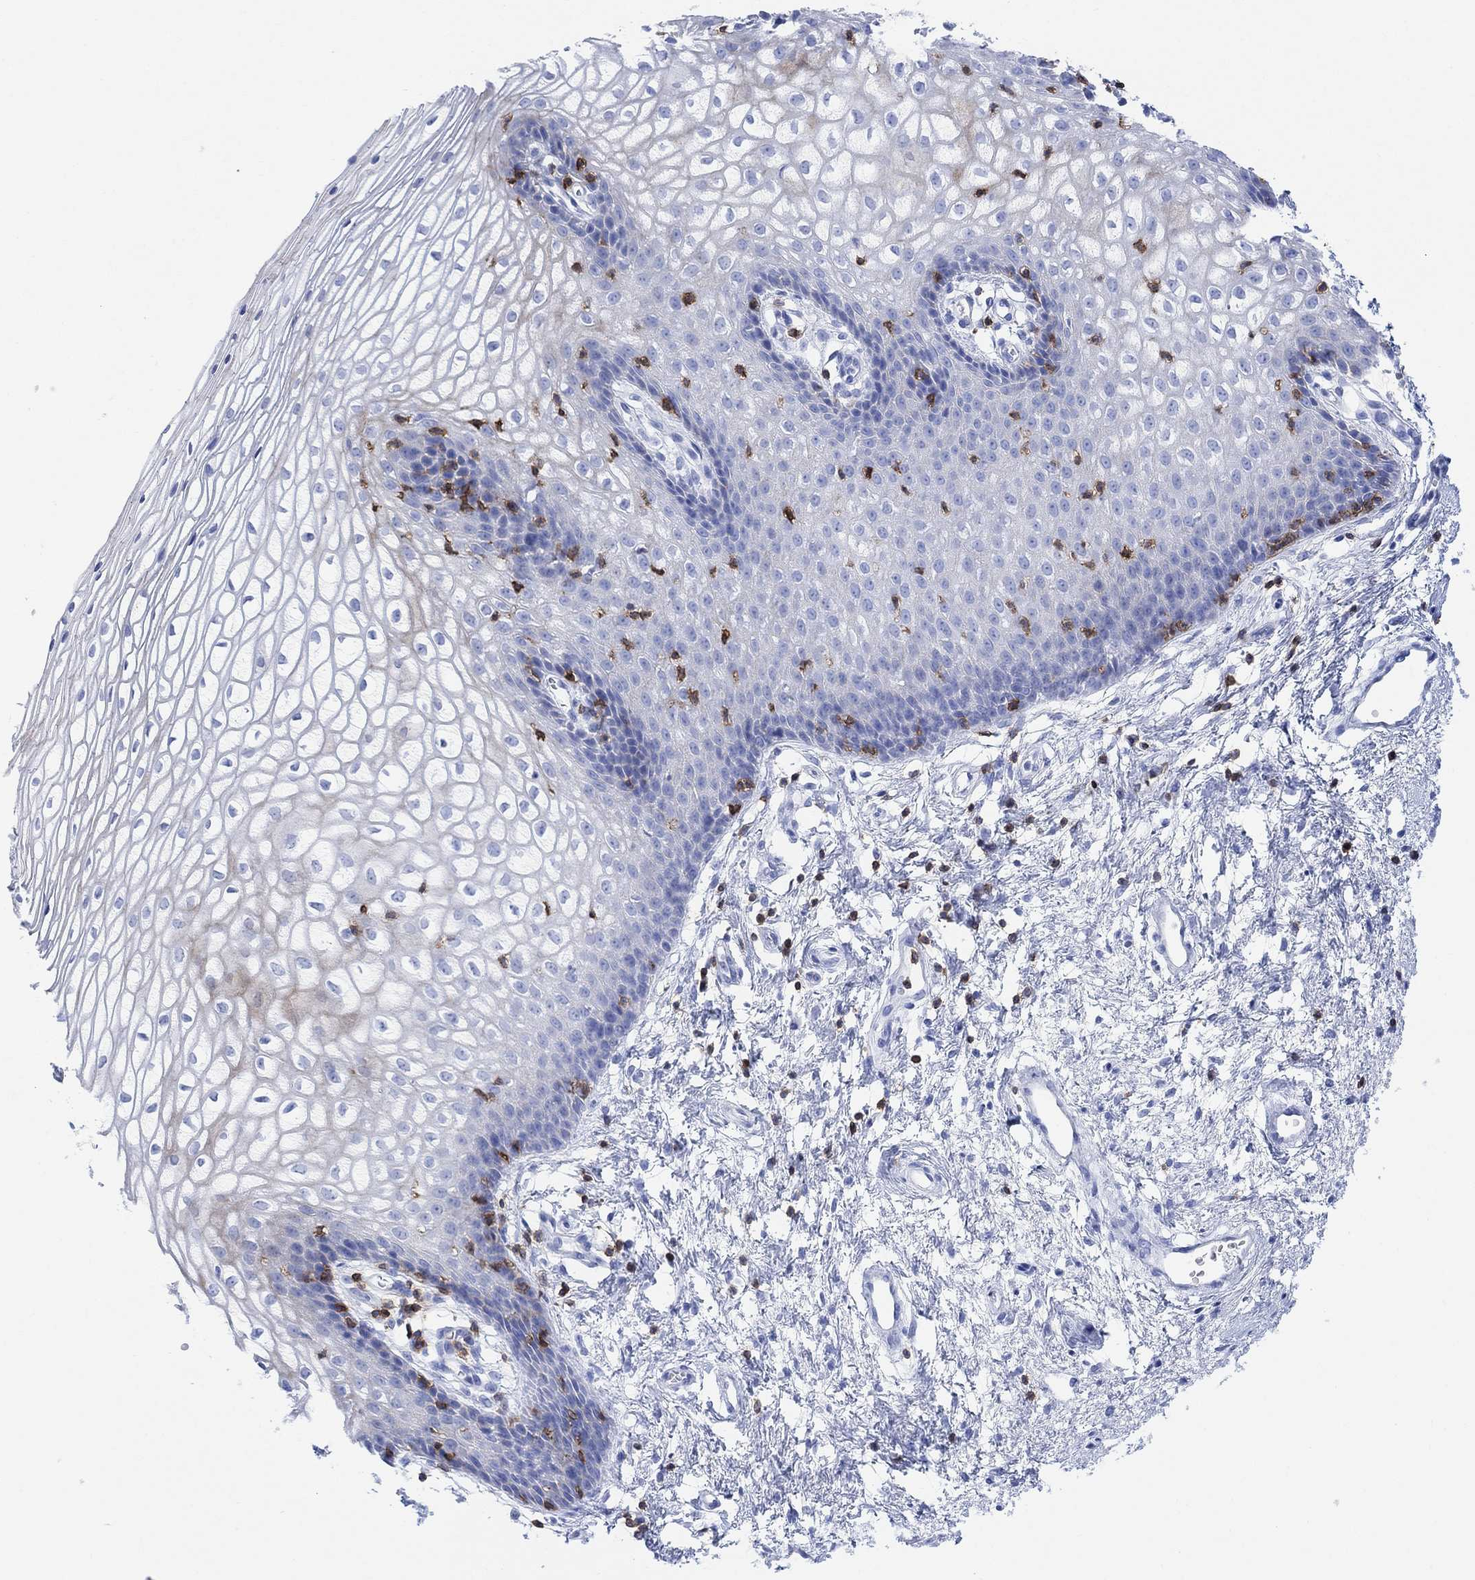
{"staining": {"intensity": "negative", "quantity": "none", "location": "none"}, "tissue": "vagina", "cell_type": "Squamous epithelial cells", "image_type": "normal", "snomed": [{"axis": "morphology", "description": "Normal tissue, NOS"}, {"axis": "topography", "description": "Vagina"}], "caption": "IHC micrograph of unremarkable vagina: vagina stained with DAB reveals no significant protein expression in squamous epithelial cells. The staining was performed using DAB to visualize the protein expression in brown, while the nuclei were stained in blue with hematoxylin (Magnification: 20x).", "gene": "GPR65", "patient": {"sex": "female", "age": 34}}